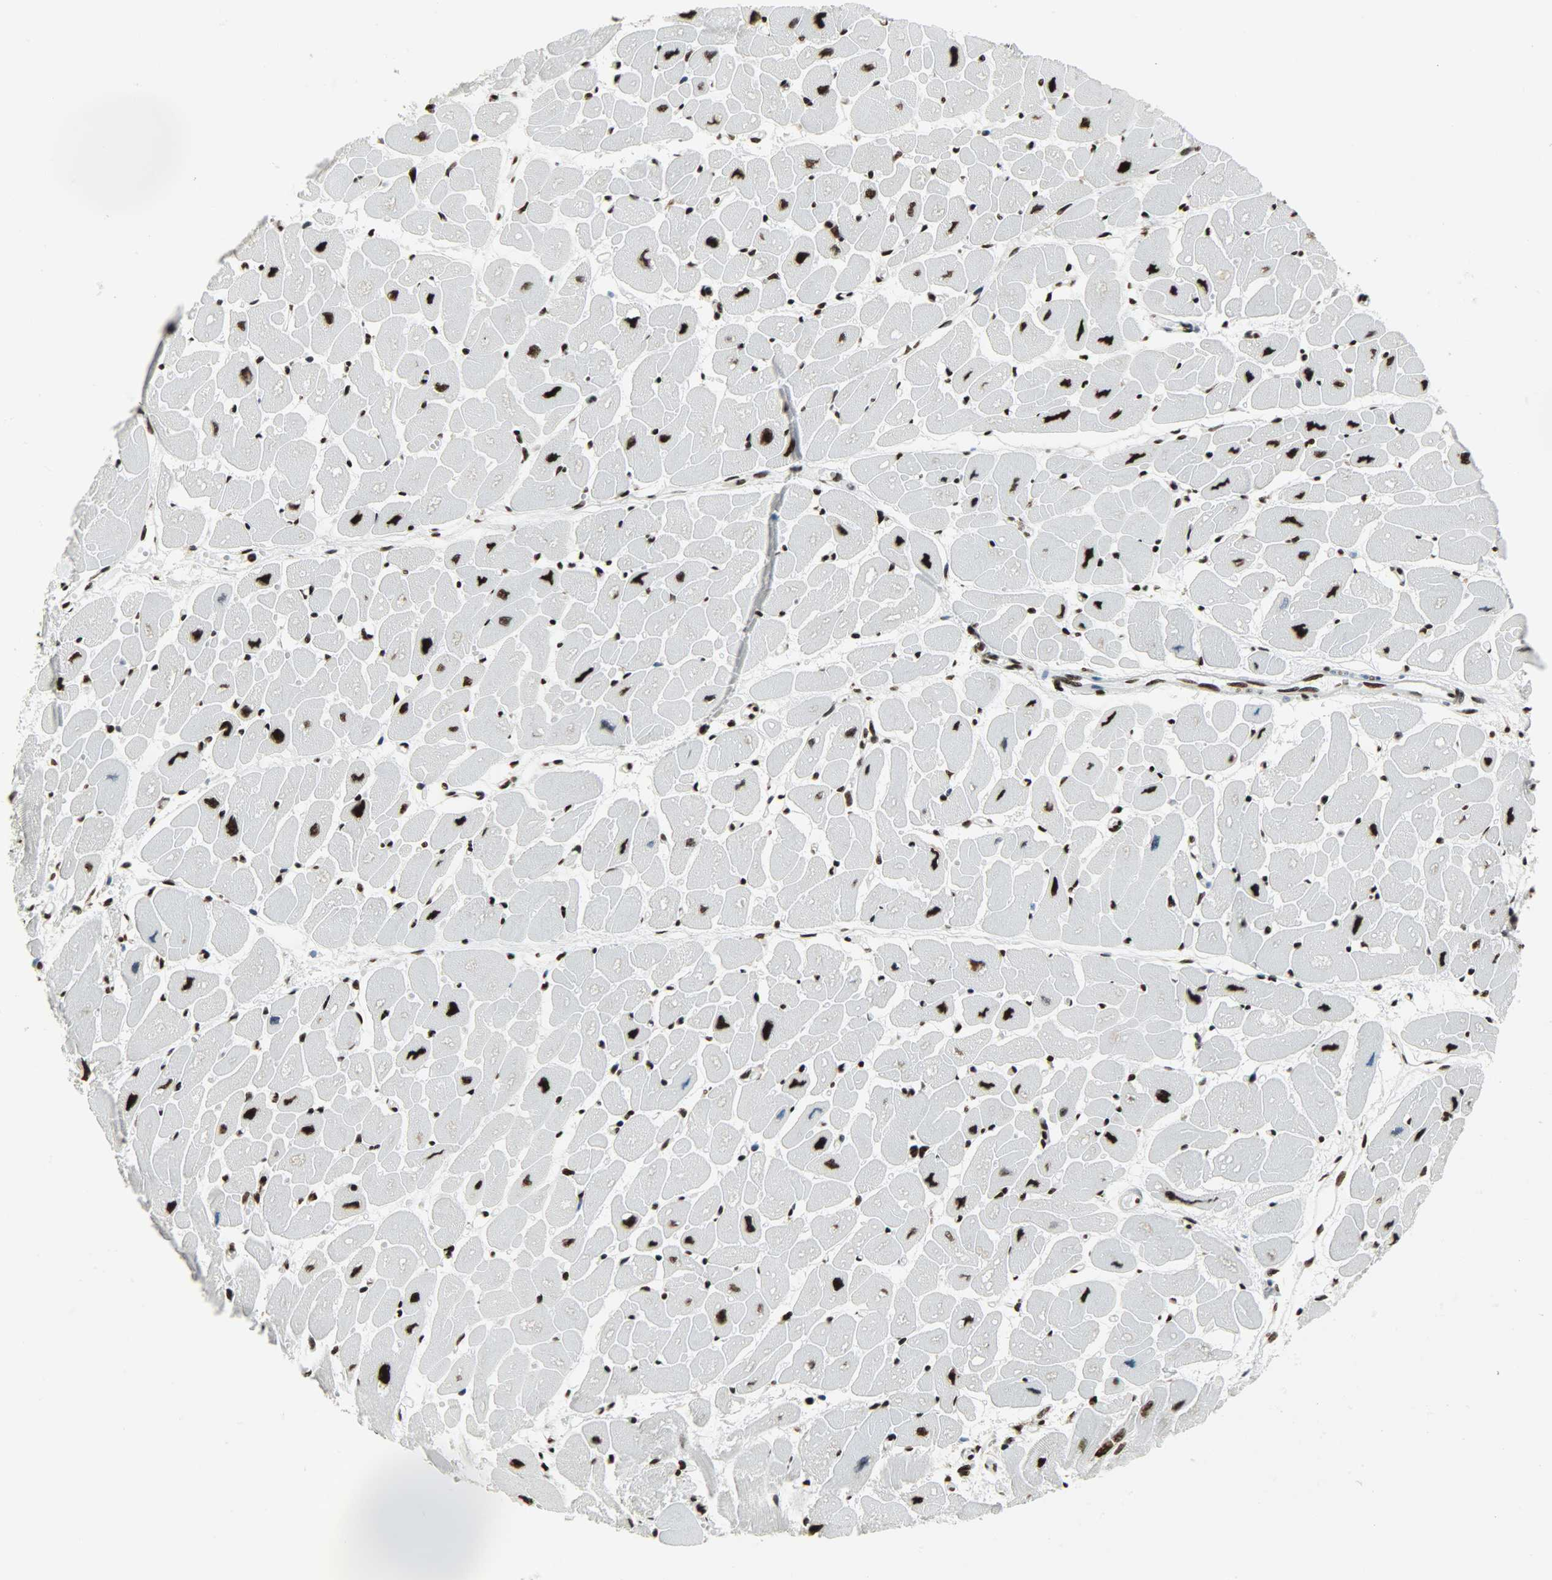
{"staining": {"intensity": "strong", "quantity": ">75%", "location": "nuclear"}, "tissue": "heart muscle", "cell_type": "Cardiomyocytes", "image_type": "normal", "snomed": [{"axis": "morphology", "description": "Normal tissue, NOS"}, {"axis": "topography", "description": "Heart"}], "caption": "Protein analysis of unremarkable heart muscle exhibits strong nuclear staining in approximately >75% of cardiomyocytes.", "gene": "SNRPA", "patient": {"sex": "female", "age": 54}}